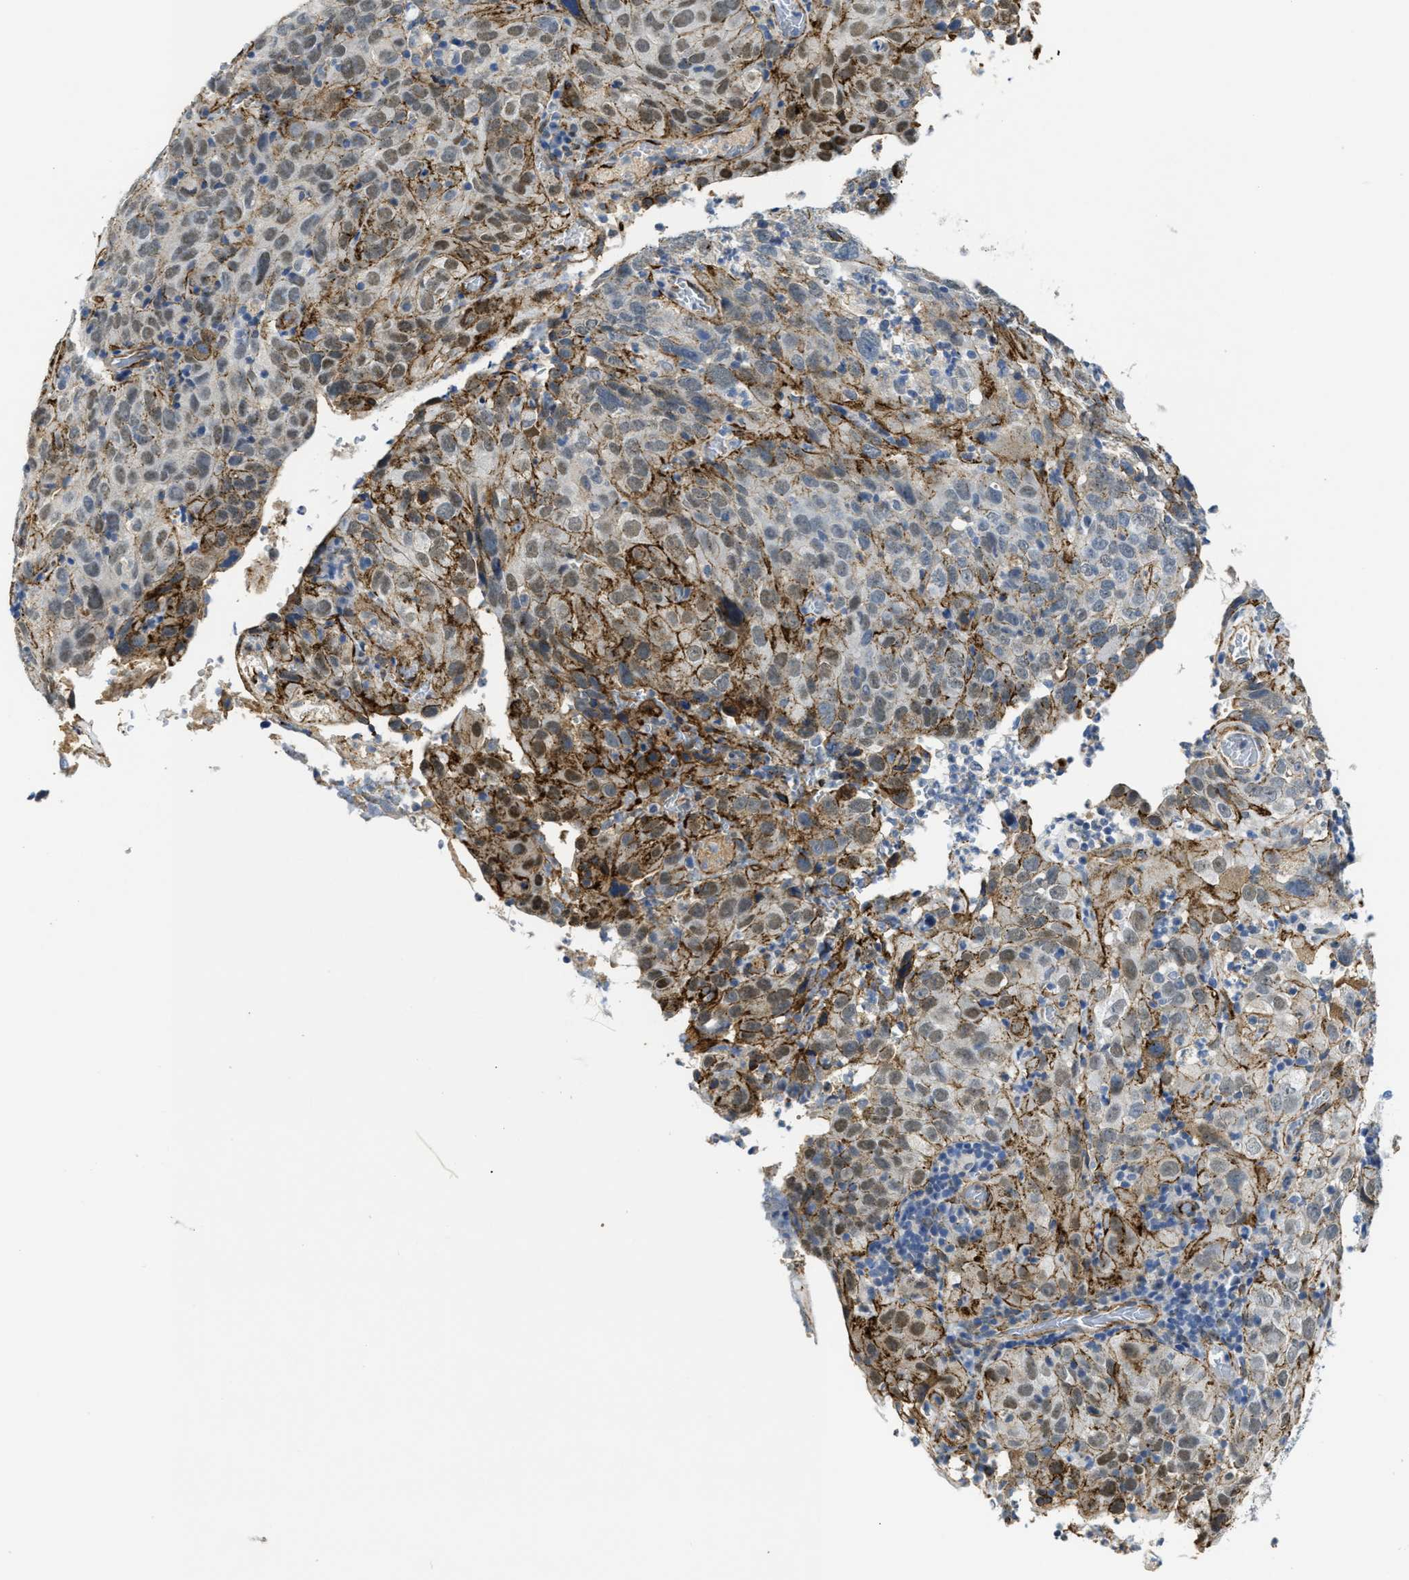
{"staining": {"intensity": "moderate", "quantity": "25%-75%", "location": "cytoplasmic/membranous,nuclear"}, "tissue": "cervical cancer", "cell_type": "Tumor cells", "image_type": "cancer", "snomed": [{"axis": "morphology", "description": "Squamous cell carcinoma, NOS"}, {"axis": "topography", "description": "Cervix"}], "caption": "Cervical cancer (squamous cell carcinoma) was stained to show a protein in brown. There is medium levels of moderate cytoplasmic/membranous and nuclear staining in about 25%-75% of tumor cells.", "gene": "NAB1", "patient": {"sex": "female", "age": 32}}